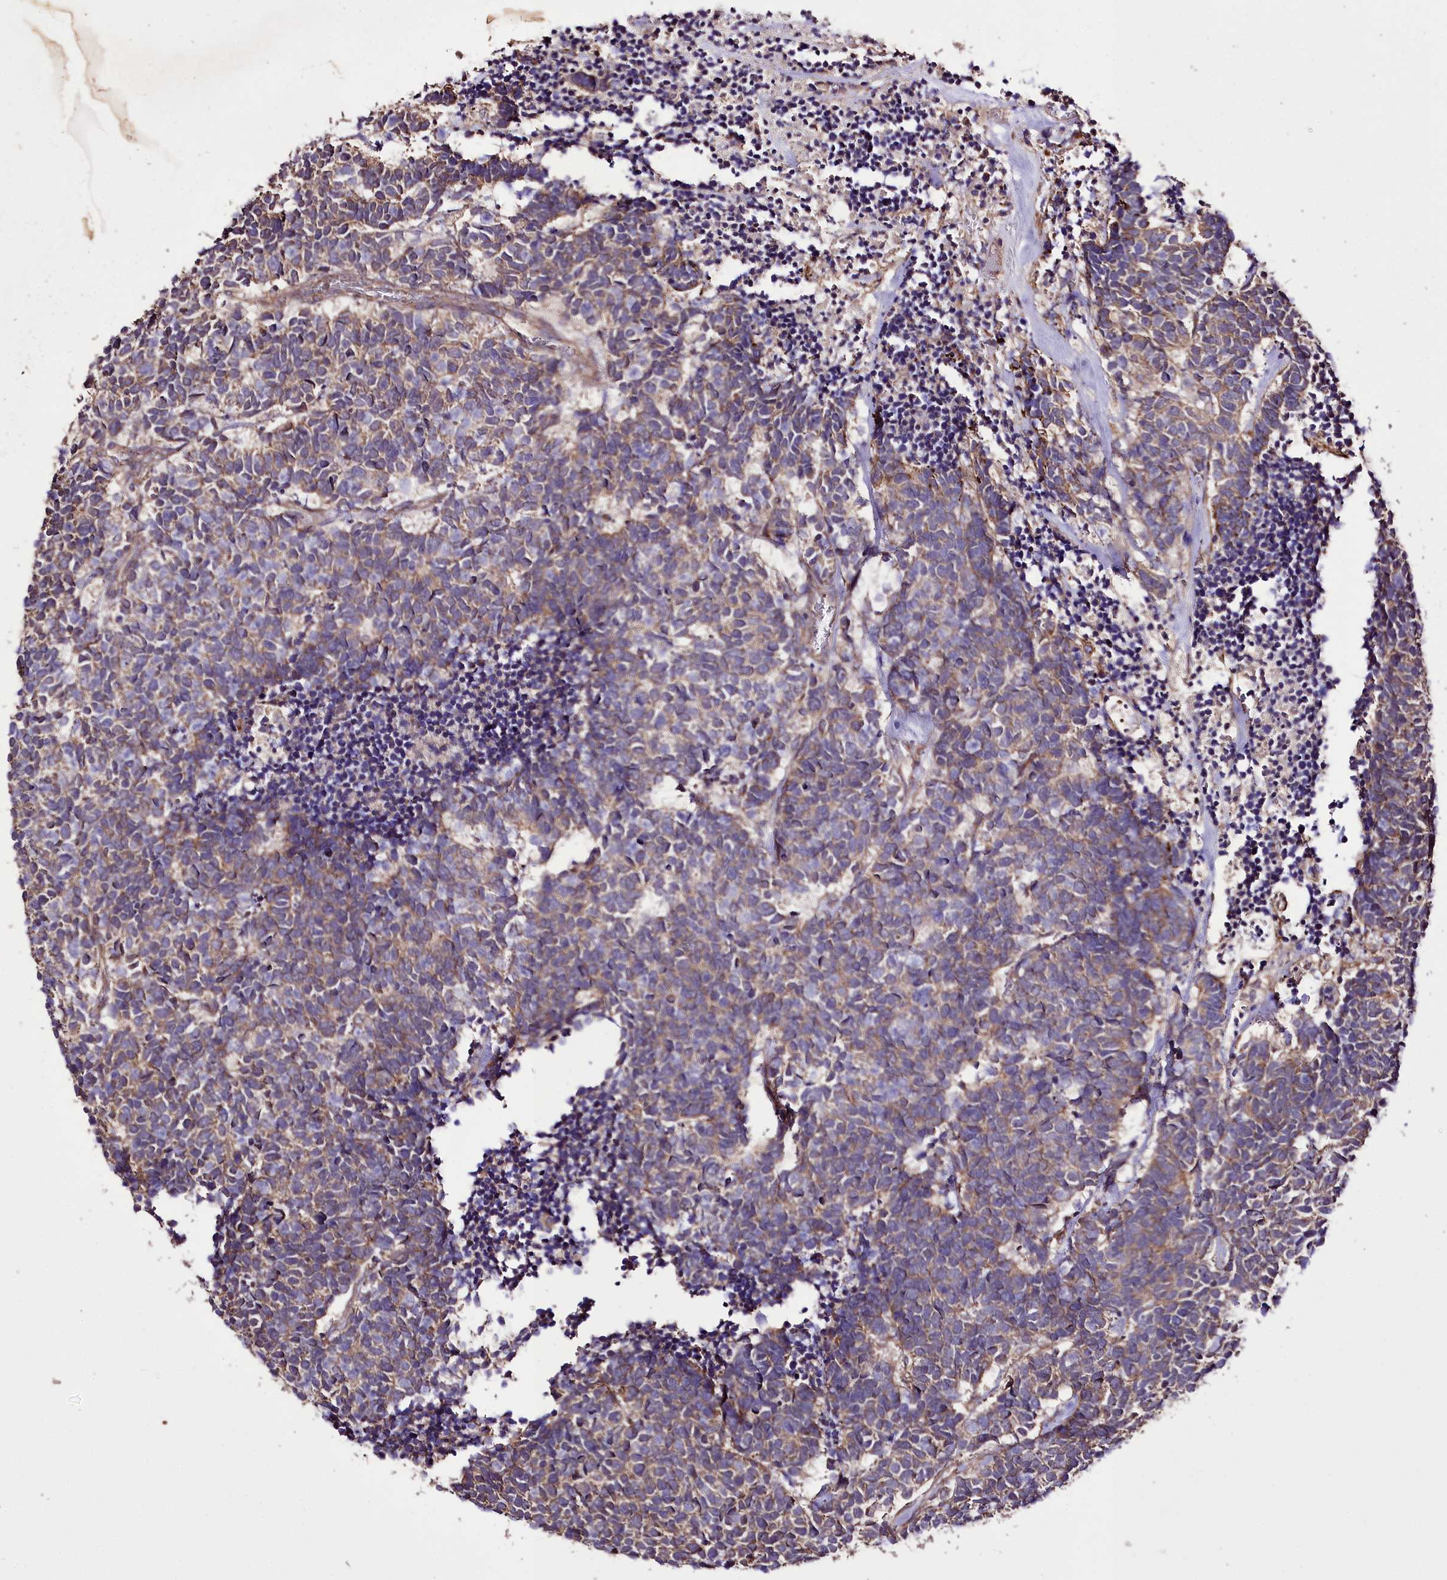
{"staining": {"intensity": "weak", "quantity": "25%-75%", "location": "cytoplasmic/membranous"}, "tissue": "carcinoid", "cell_type": "Tumor cells", "image_type": "cancer", "snomed": [{"axis": "morphology", "description": "Carcinoma, NOS"}, {"axis": "morphology", "description": "Carcinoid, malignant, NOS"}, {"axis": "topography", "description": "Urinary bladder"}], "caption": "Protein analysis of carcinoid (malignant) tissue demonstrates weak cytoplasmic/membranous staining in about 25%-75% of tumor cells.", "gene": "WWC1", "patient": {"sex": "male", "age": 57}}